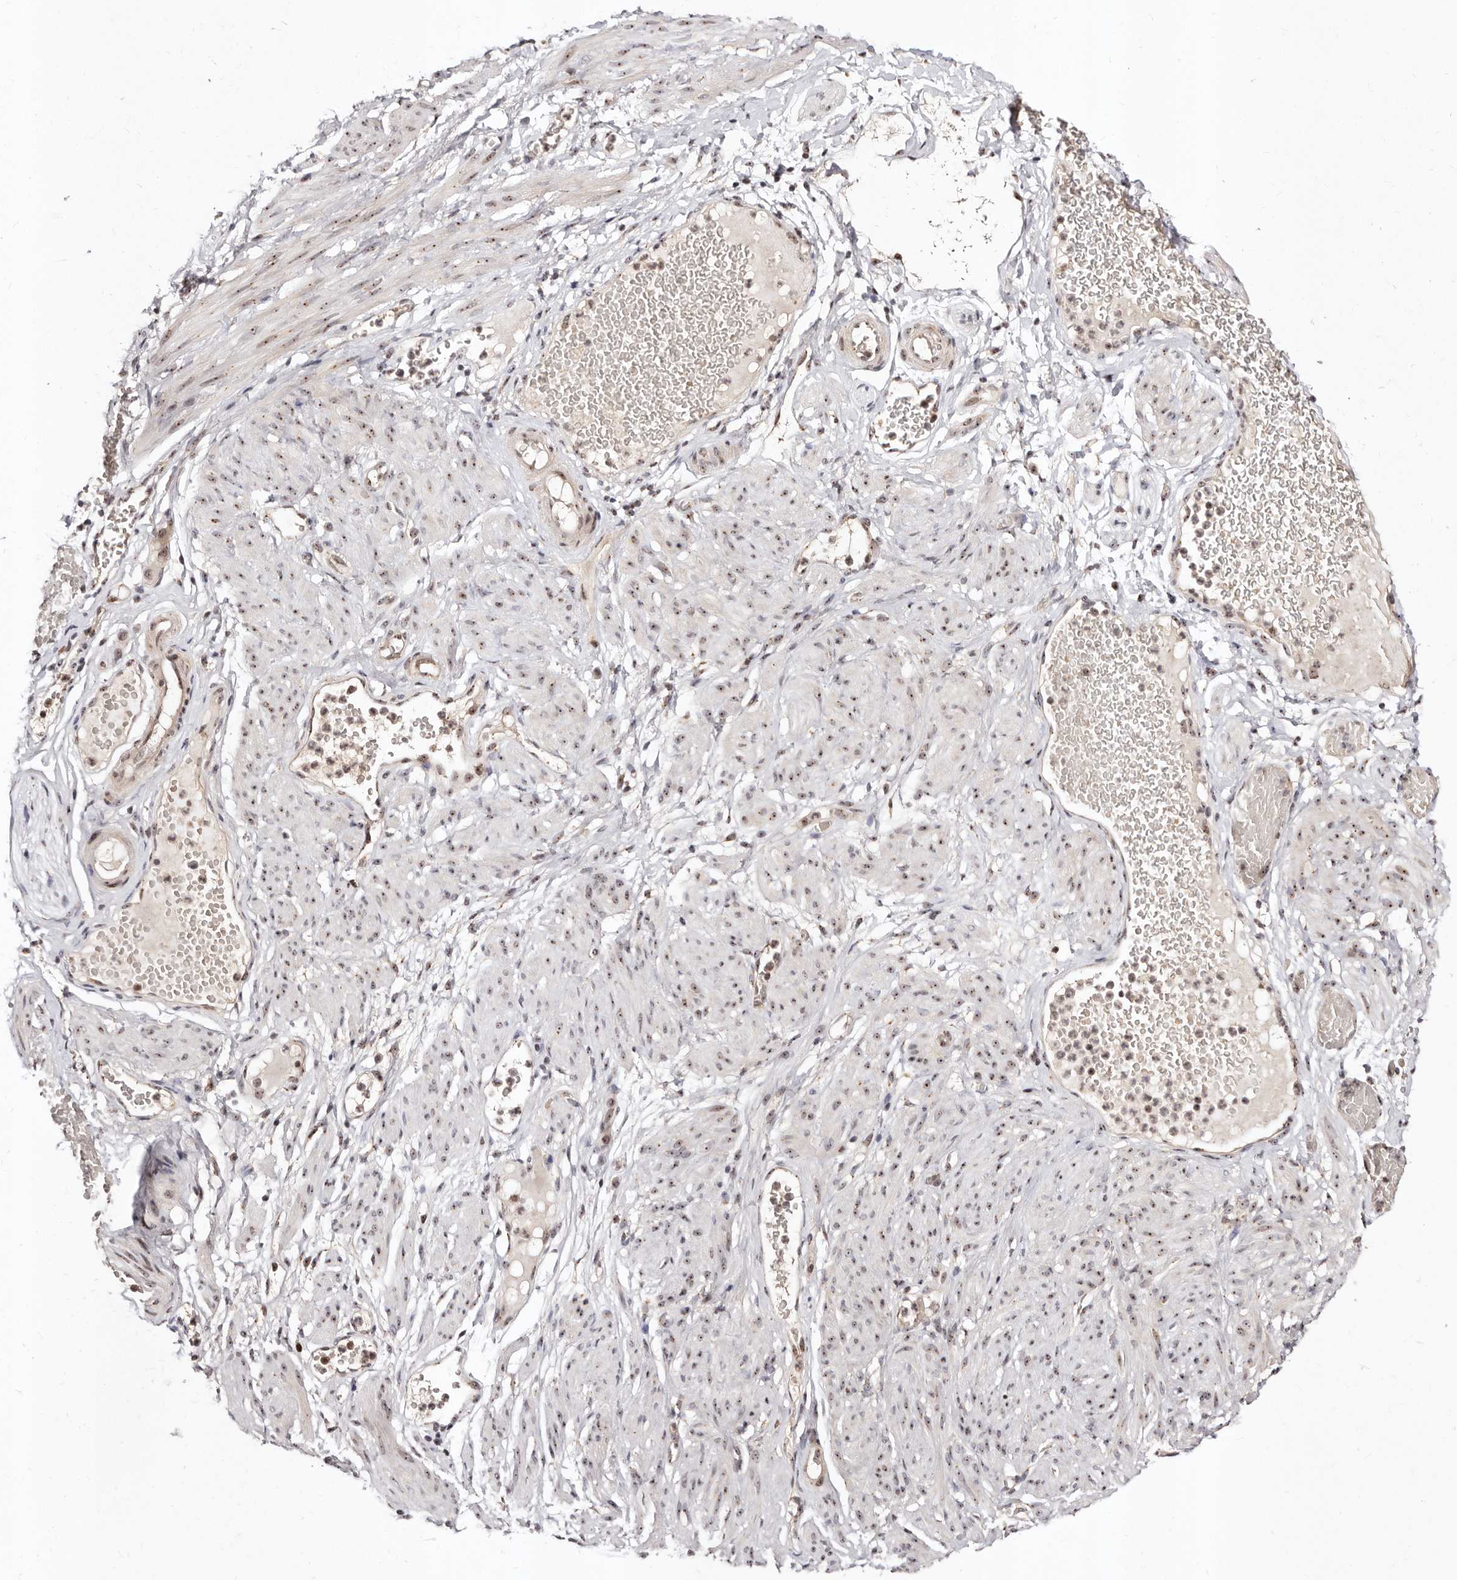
{"staining": {"intensity": "strong", "quantity": "25%-75%", "location": "nuclear"}, "tissue": "adipose tissue", "cell_type": "Adipocytes", "image_type": "normal", "snomed": [{"axis": "morphology", "description": "Normal tissue, NOS"}, {"axis": "topography", "description": "Smooth muscle"}, {"axis": "topography", "description": "Peripheral nerve tissue"}], "caption": "Immunohistochemistry image of unremarkable human adipose tissue stained for a protein (brown), which exhibits high levels of strong nuclear staining in approximately 25%-75% of adipocytes.", "gene": "APOL6", "patient": {"sex": "female", "age": 39}}